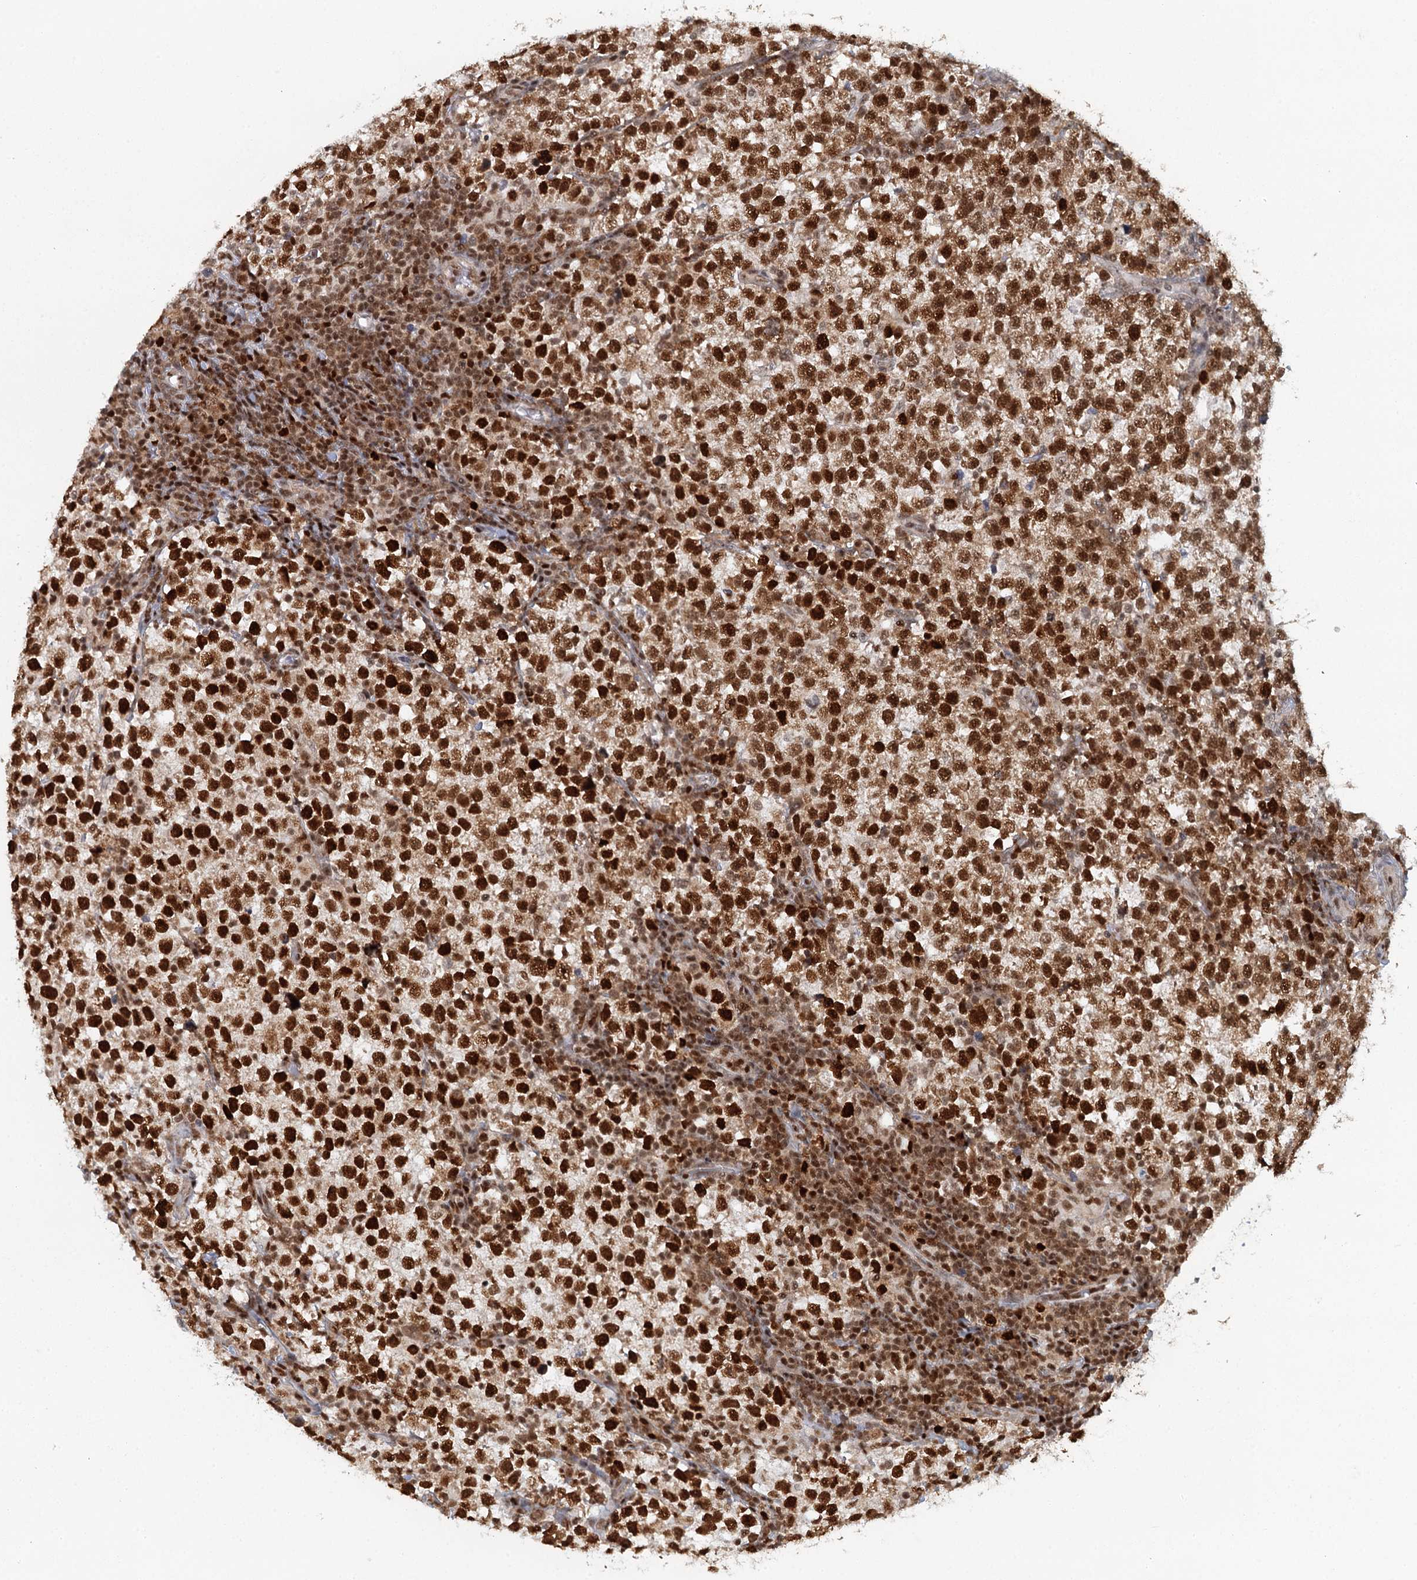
{"staining": {"intensity": "strong", "quantity": ">75%", "location": "nuclear"}, "tissue": "testis cancer", "cell_type": "Tumor cells", "image_type": "cancer", "snomed": [{"axis": "morphology", "description": "Normal tissue, NOS"}, {"axis": "morphology", "description": "Seminoma, NOS"}, {"axis": "topography", "description": "Testis"}], "caption": "IHC histopathology image of neoplastic tissue: testis seminoma stained using IHC reveals high levels of strong protein expression localized specifically in the nuclear of tumor cells, appearing as a nuclear brown color.", "gene": "GPATCH11", "patient": {"sex": "male", "age": 43}}